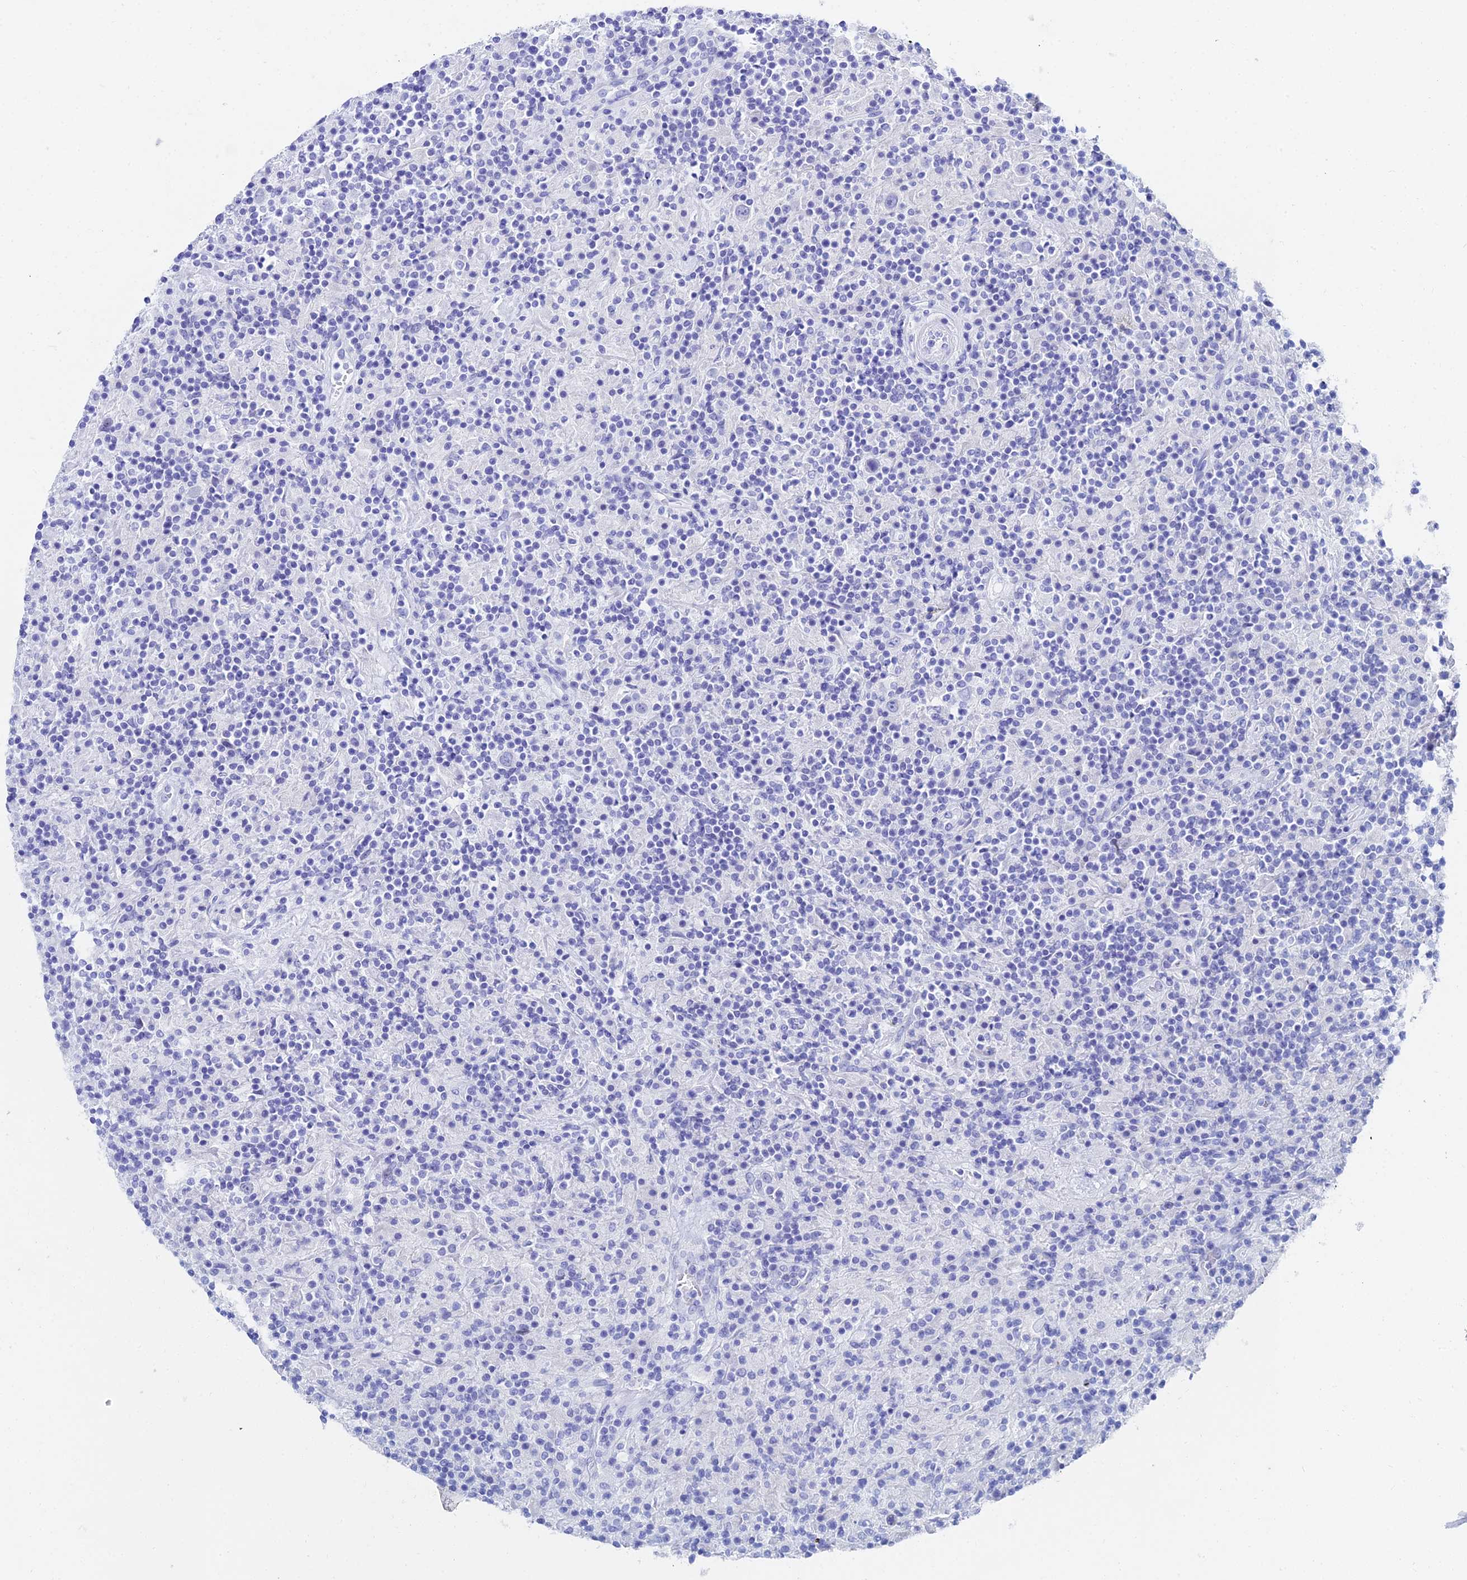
{"staining": {"intensity": "negative", "quantity": "none", "location": "none"}, "tissue": "lymphoma", "cell_type": "Tumor cells", "image_type": "cancer", "snomed": [{"axis": "morphology", "description": "Hodgkin's disease, NOS"}, {"axis": "topography", "description": "Lymph node"}], "caption": "A high-resolution micrograph shows IHC staining of Hodgkin's disease, which displays no significant expression in tumor cells.", "gene": "HSPA1L", "patient": {"sex": "male", "age": 70}}